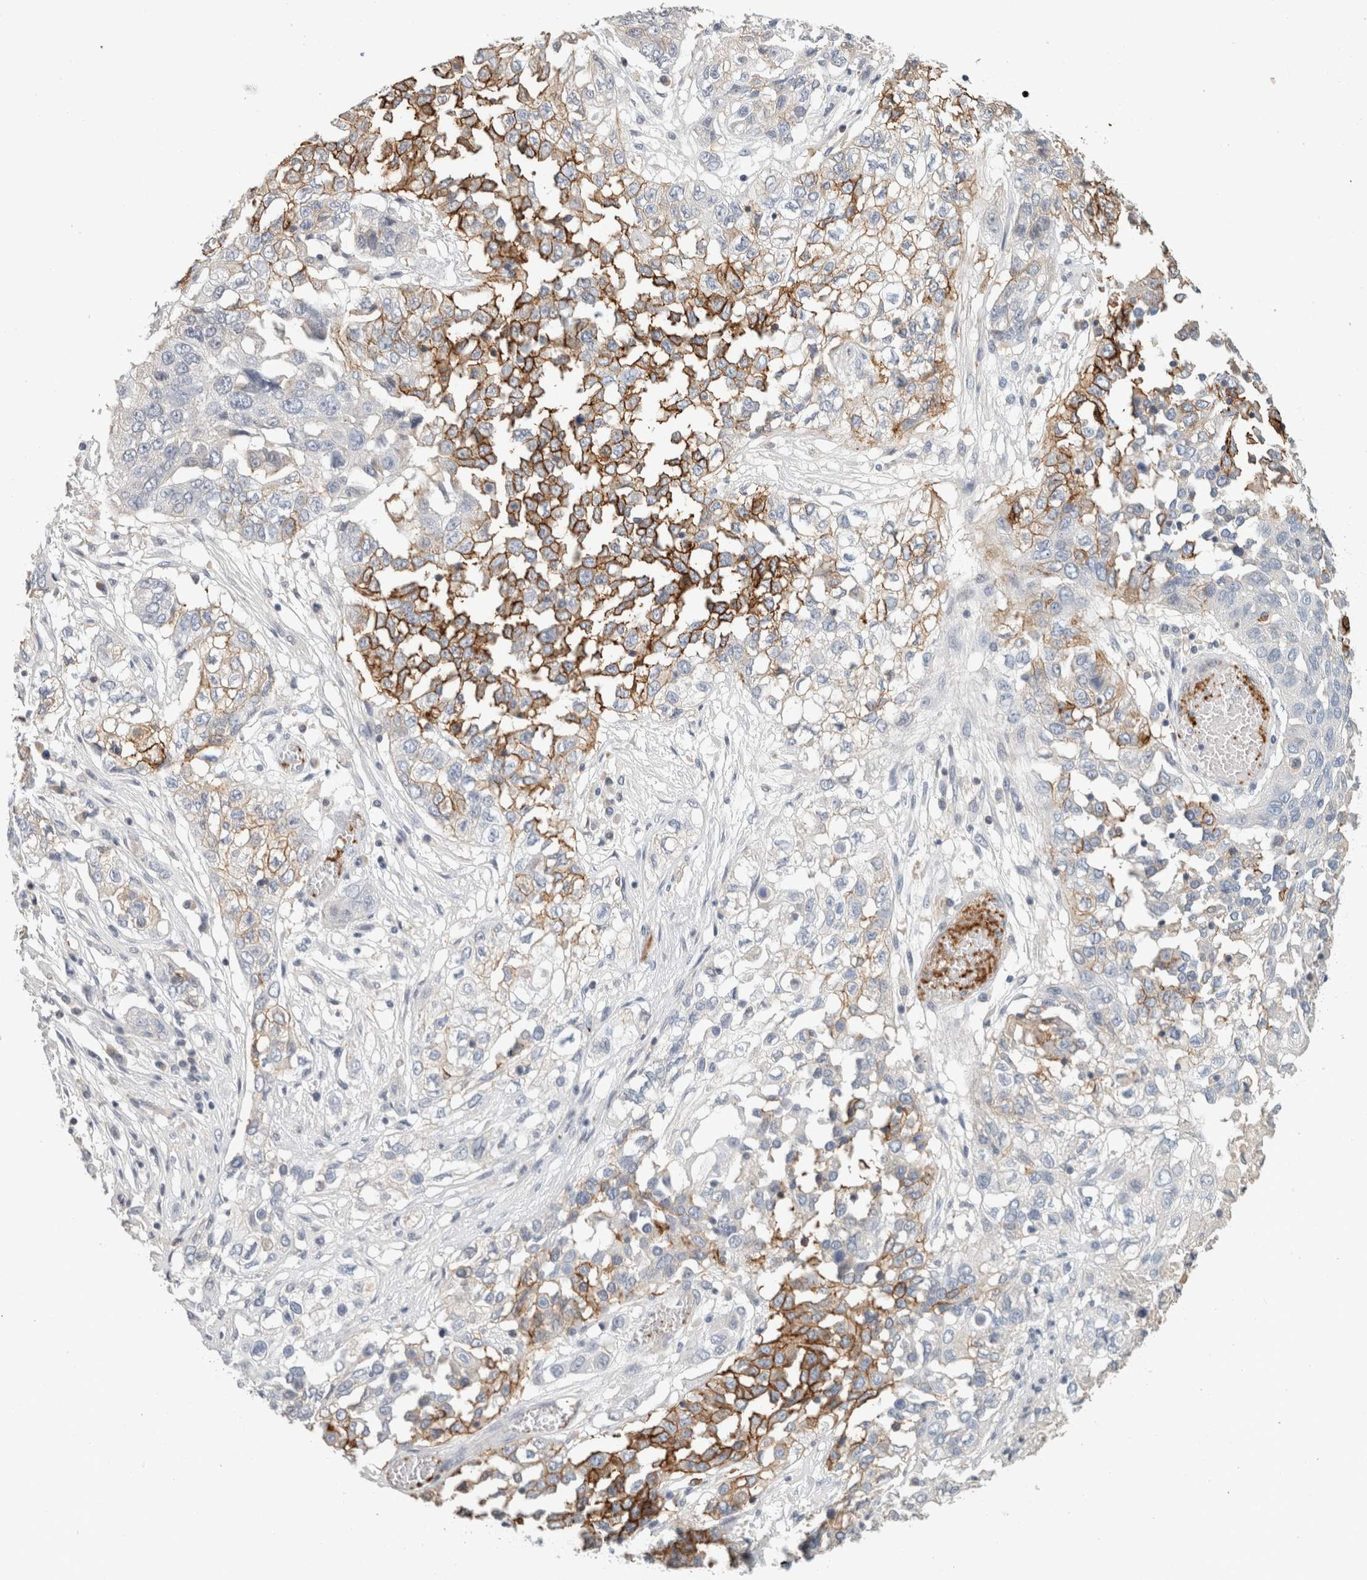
{"staining": {"intensity": "strong", "quantity": "25%-75%", "location": "cytoplasmic/membranous"}, "tissue": "lung cancer", "cell_type": "Tumor cells", "image_type": "cancer", "snomed": [{"axis": "morphology", "description": "Squamous cell carcinoma, NOS"}, {"axis": "topography", "description": "Lung"}], "caption": "Protein staining of lung cancer tissue reveals strong cytoplasmic/membranous staining in about 25%-75% of tumor cells.", "gene": "CD36", "patient": {"sex": "male", "age": 71}}